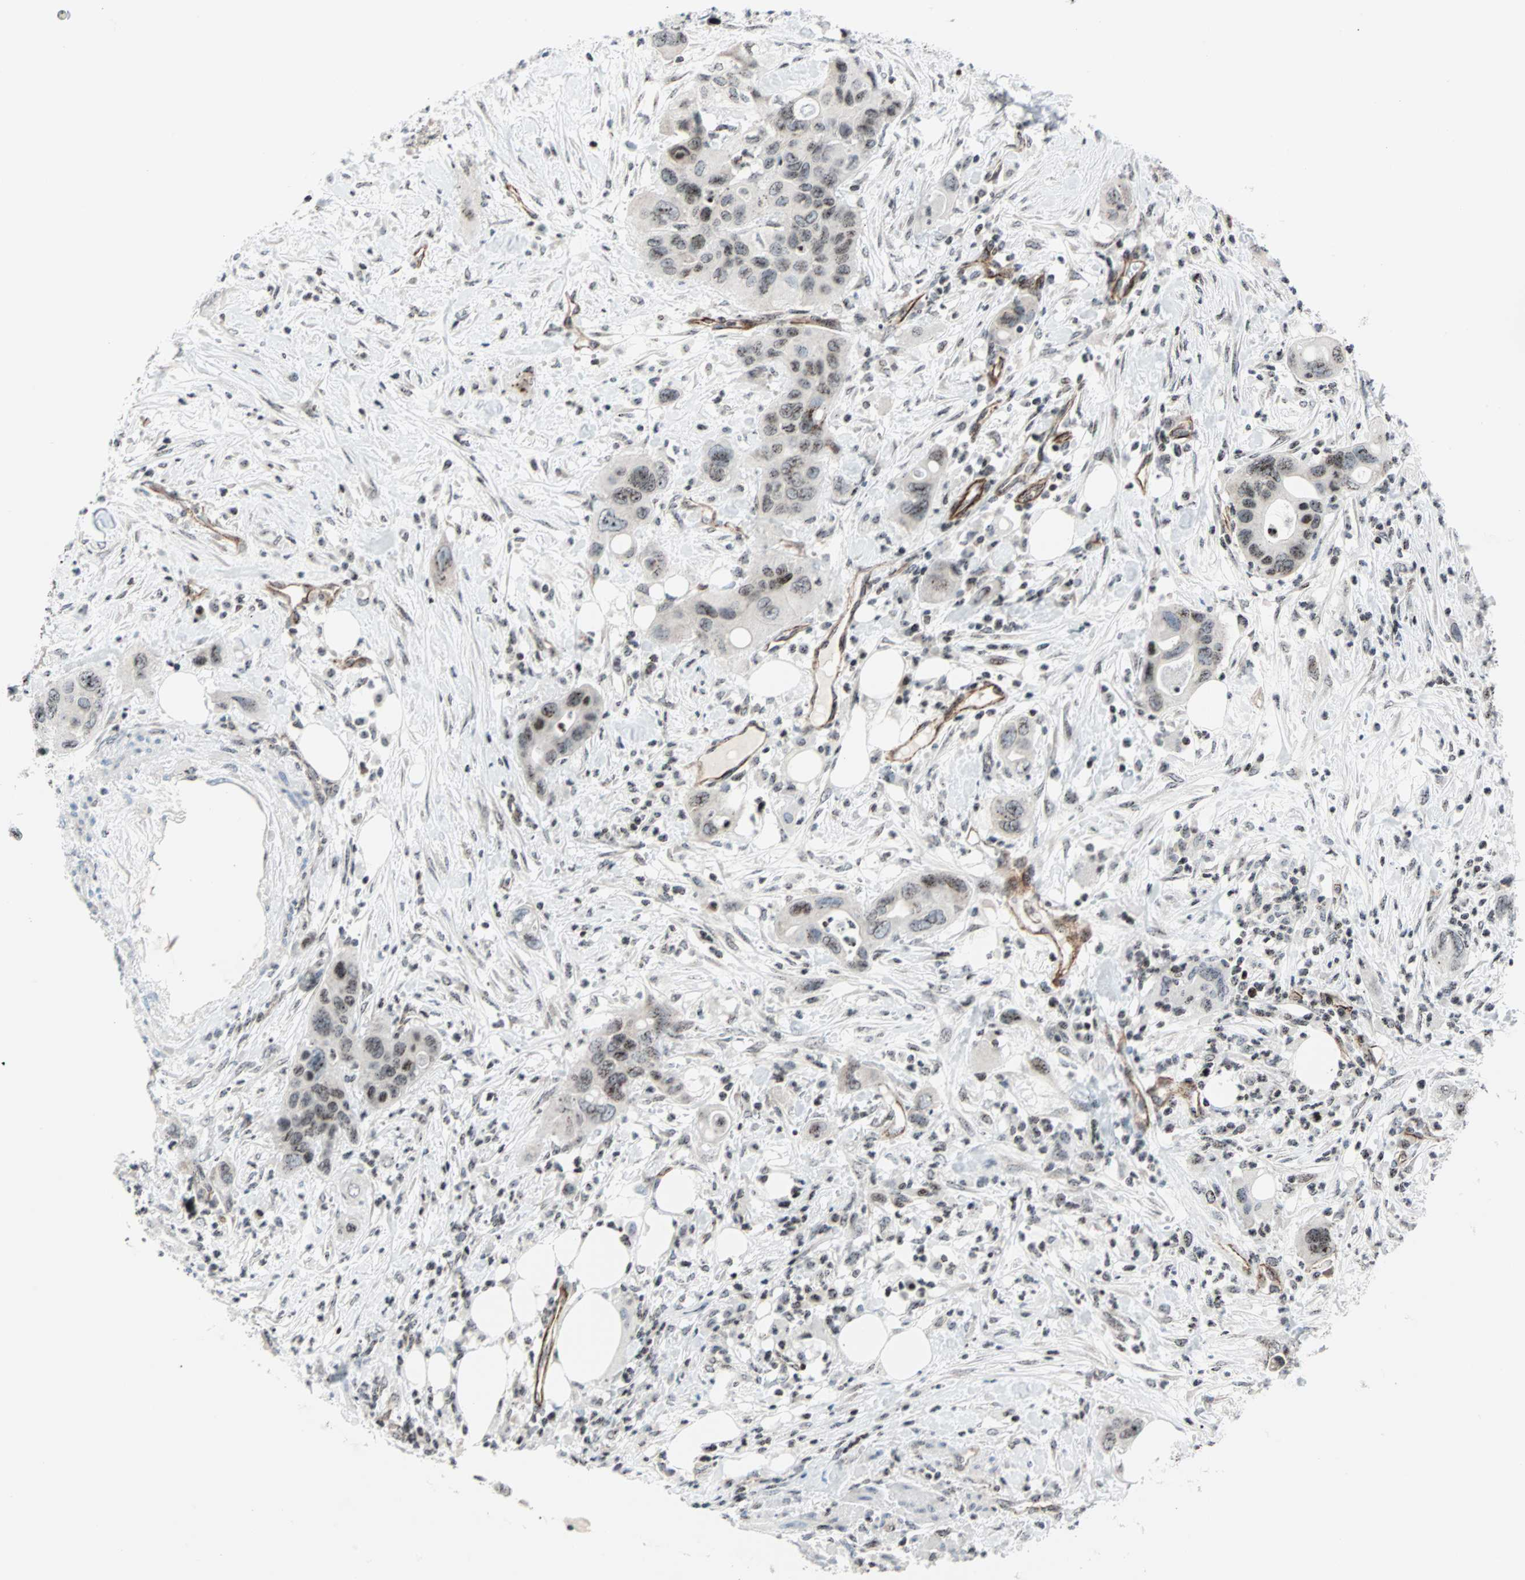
{"staining": {"intensity": "weak", "quantity": ">75%", "location": "nuclear"}, "tissue": "pancreatic cancer", "cell_type": "Tumor cells", "image_type": "cancer", "snomed": [{"axis": "morphology", "description": "Adenocarcinoma, NOS"}, {"axis": "topography", "description": "Pancreas"}], "caption": "Weak nuclear expression is identified in about >75% of tumor cells in adenocarcinoma (pancreatic).", "gene": "CENPA", "patient": {"sex": "female", "age": 71}}